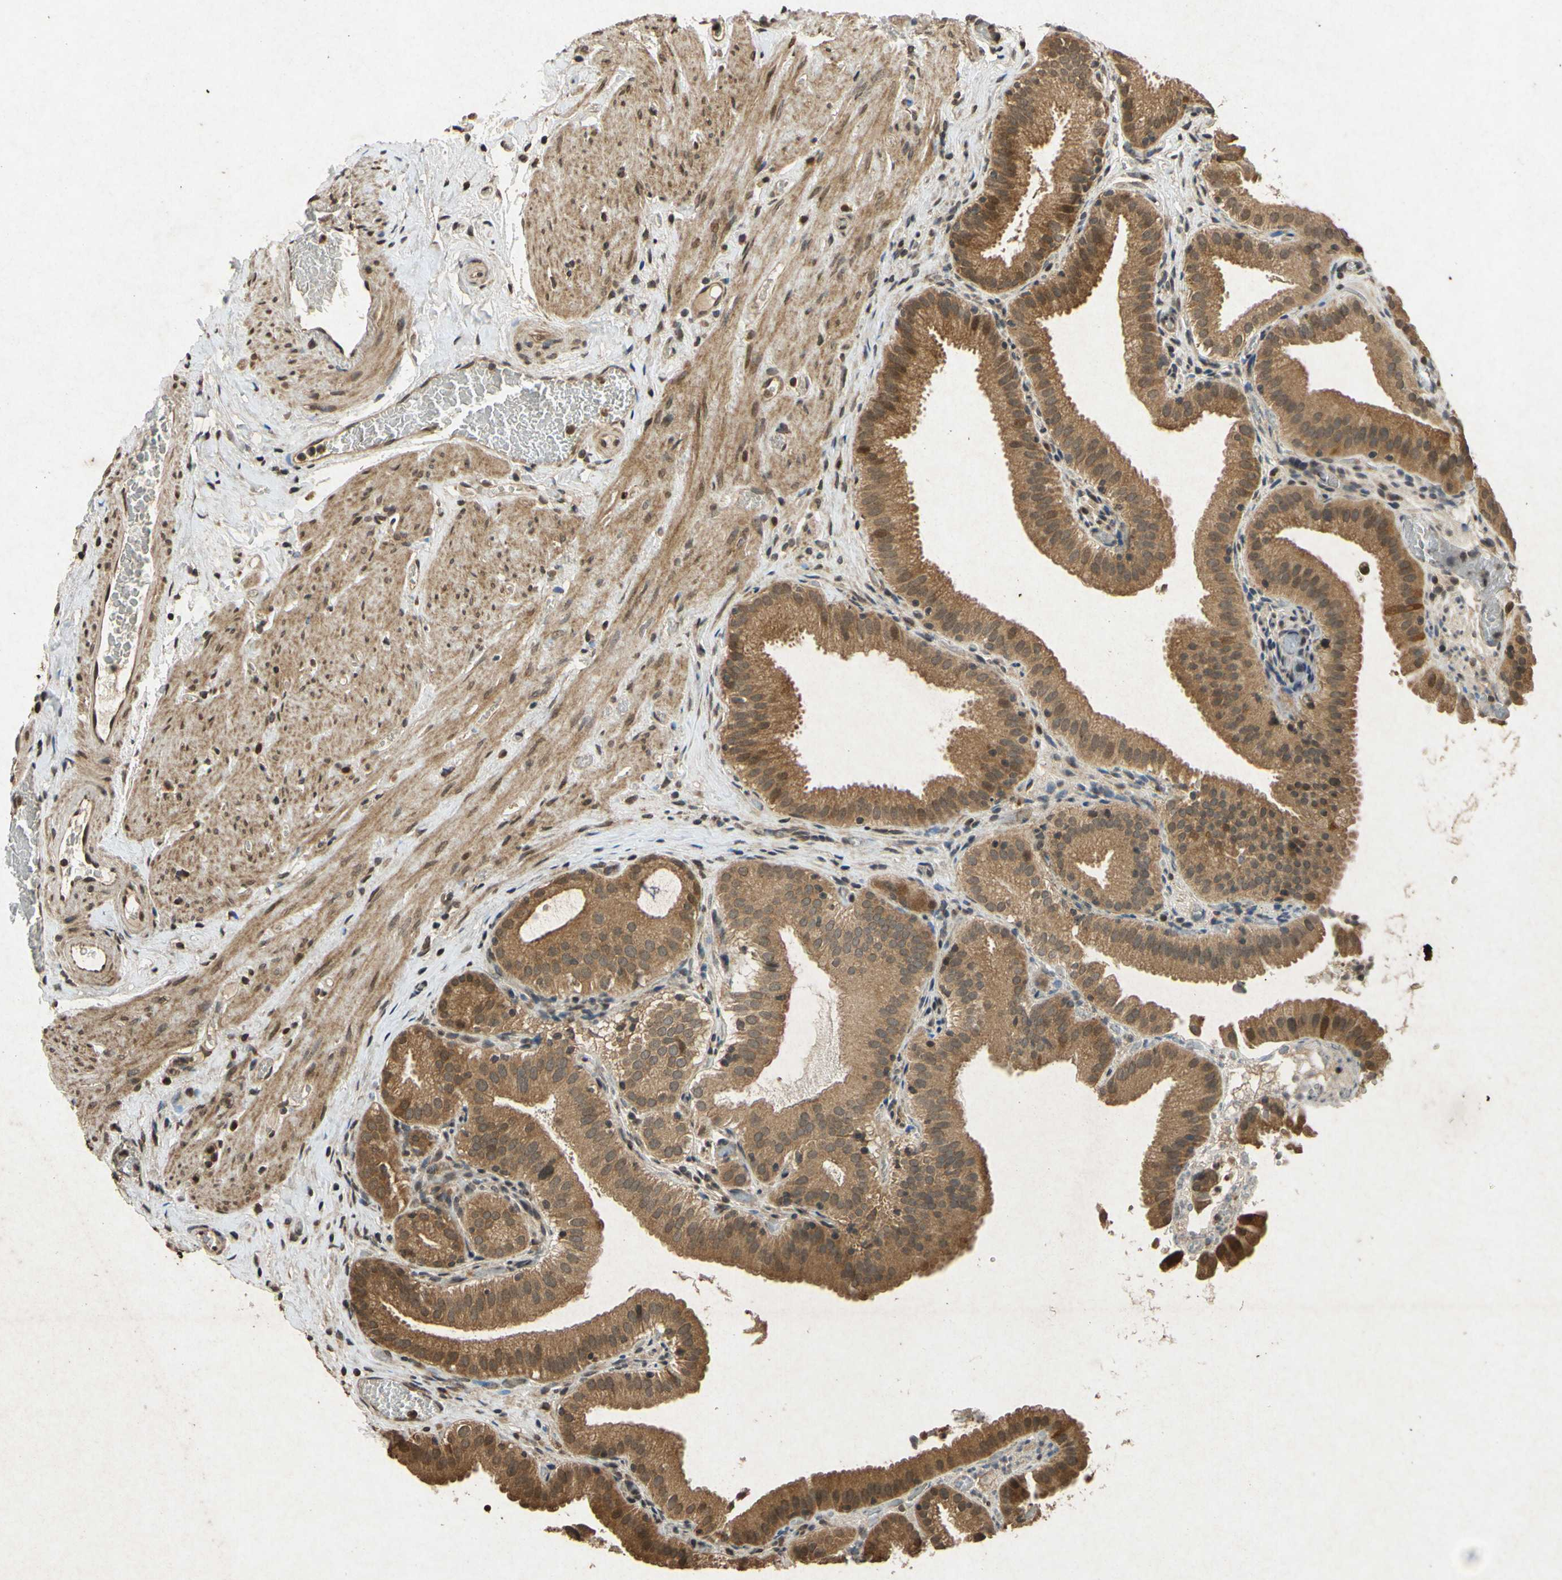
{"staining": {"intensity": "moderate", "quantity": ">75%", "location": "cytoplasmic/membranous,nuclear"}, "tissue": "gallbladder", "cell_type": "Glandular cells", "image_type": "normal", "snomed": [{"axis": "morphology", "description": "Normal tissue, NOS"}, {"axis": "topography", "description": "Gallbladder"}], "caption": "Protein expression analysis of benign human gallbladder reveals moderate cytoplasmic/membranous,nuclear staining in about >75% of glandular cells.", "gene": "ATP6V1H", "patient": {"sex": "male", "age": 54}}